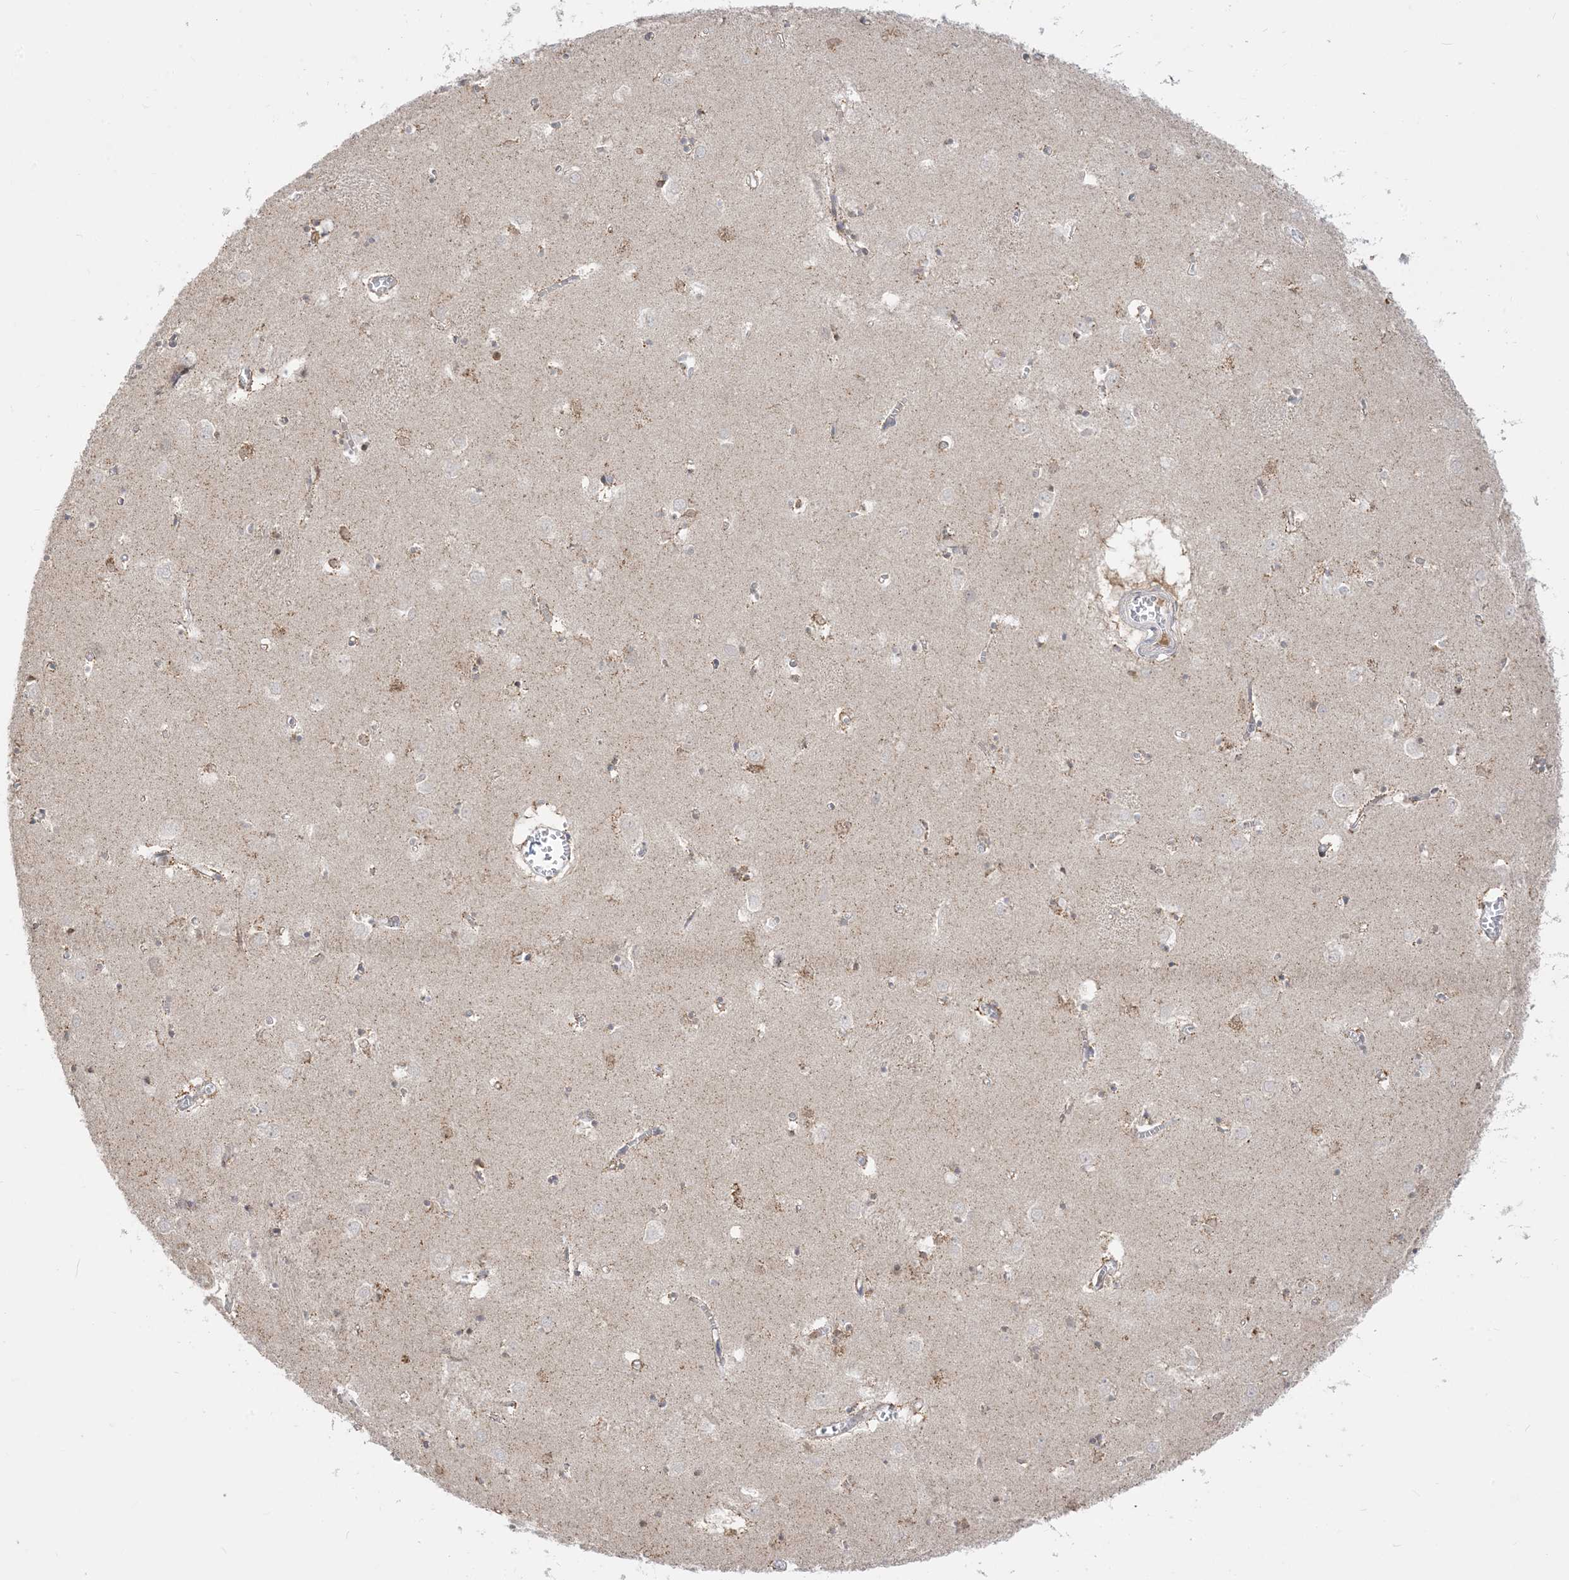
{"staining": {"intensity": "weak", "quantity": "25%-75%", "location": "cytoplasmic/membranous"}, "tissue": "caudate", "cell_type": "Glial cells", "image_type": "normal", "snomed": [{"axis": "morphology", "description": "Normal tissue, NOS"}, {"axis": "topography", "description": "Lateral ventricle wall"}], "caption": "Protein analysis of benign caudate exhibits weak cytoplasmic/membranous staining in approximately 25%-75% of glial cells. Using DAB (brown) and hematoxylin (blue) stains, captured at high magnification using brightfield microscopy.", "gene": "KANSL3", "patient": {"sex": "male", "age": 70}}